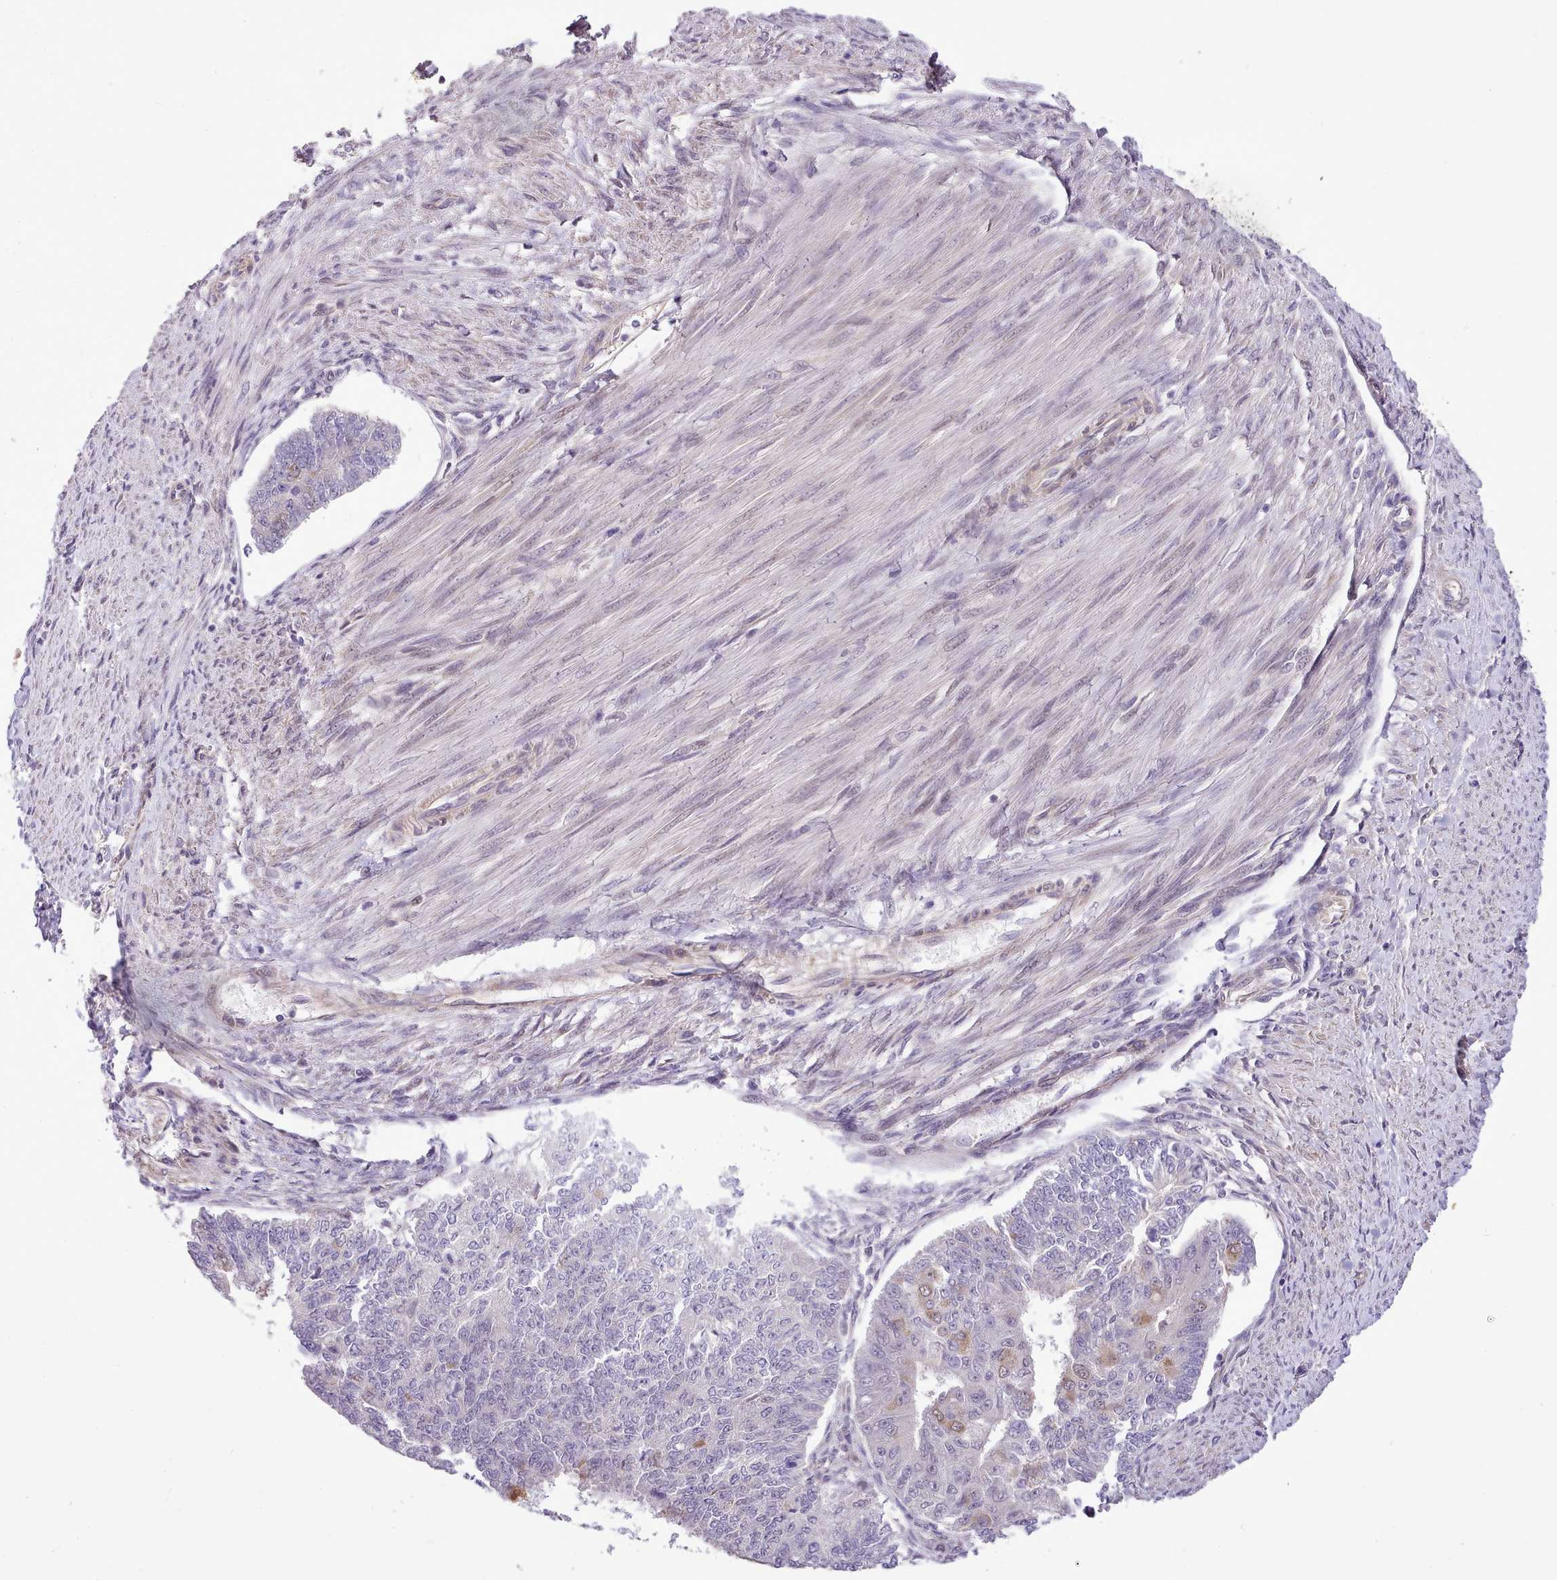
{"staining": {"intensity": "weak", "quantity": "<25%", "location": "cytoplasmic/membranous,nuclear"}, "tissue": "endometrial cancer", "cell_type": "Tumor cells", "image_type": "cancer", "snomed": [{"axis": "morphology", "description": "Adenocarcinoma, NOS"}, {"axis": "topography", "description": "Endometrium"}], "caption": "Immunohistochemical staining of human endometrial cancer (adenocarcinoma) exhibits no significant expression in tumor cells.", "gene": "HOXB7", "patient": {"sex": "female", "age": 32}}